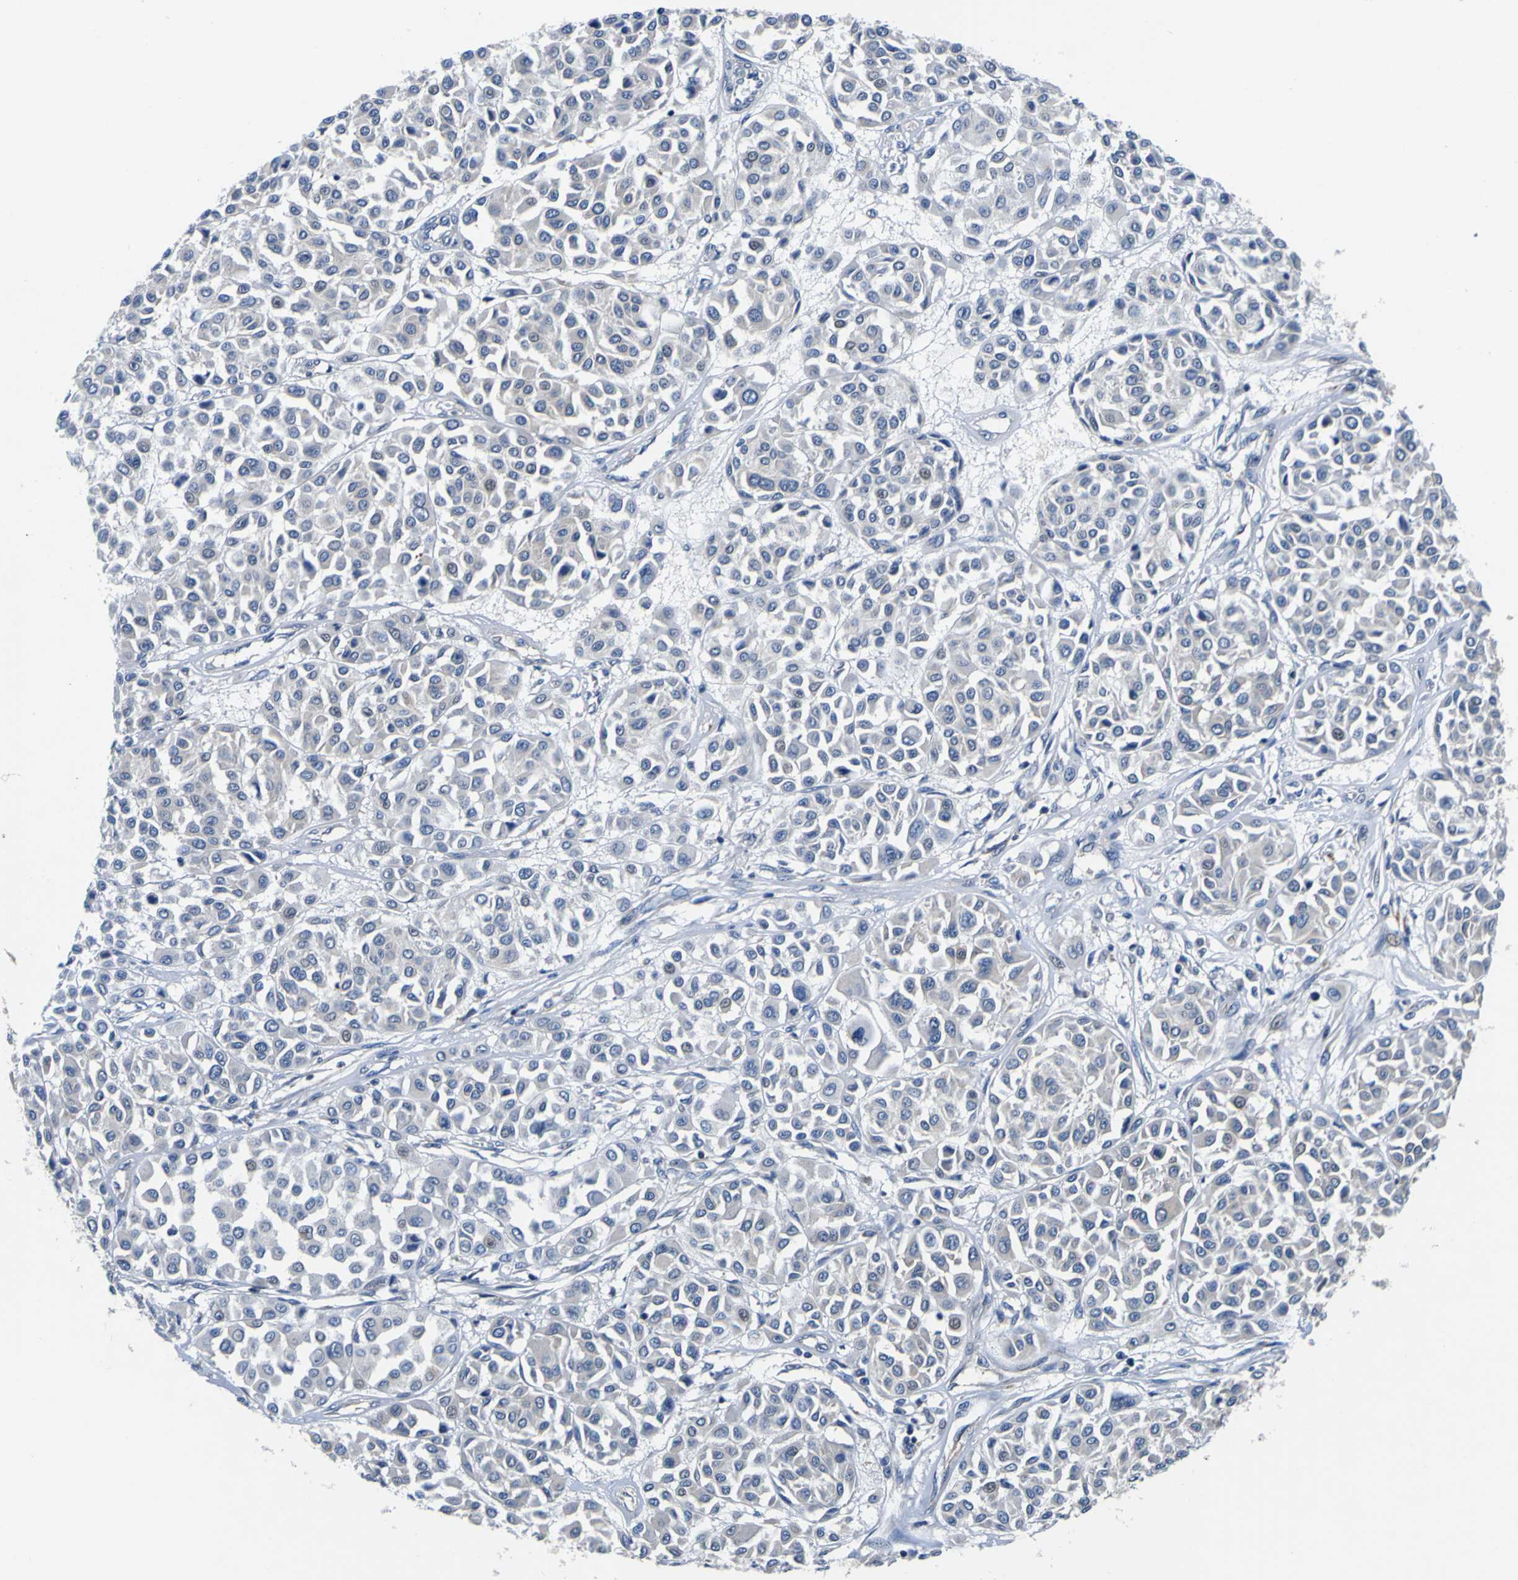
{"staining": {"intensity": "negative", "quantity": "none", "location": "none"}, "tissue": "melanoma", "cell_type": "Tumor cells", "image_type": "cancer", "snomed": [{"axis": "morphology", "description": "Malignant melanoma, Metastatic site"}, {"axis": "topography", "description": "Soft tissue"}], "caption": "An image of melanoma stained for a protein demonstrates no brown staining in tumor cells.", "gene": "TNIK", "patient": {"sex": "male", "age": 41}}